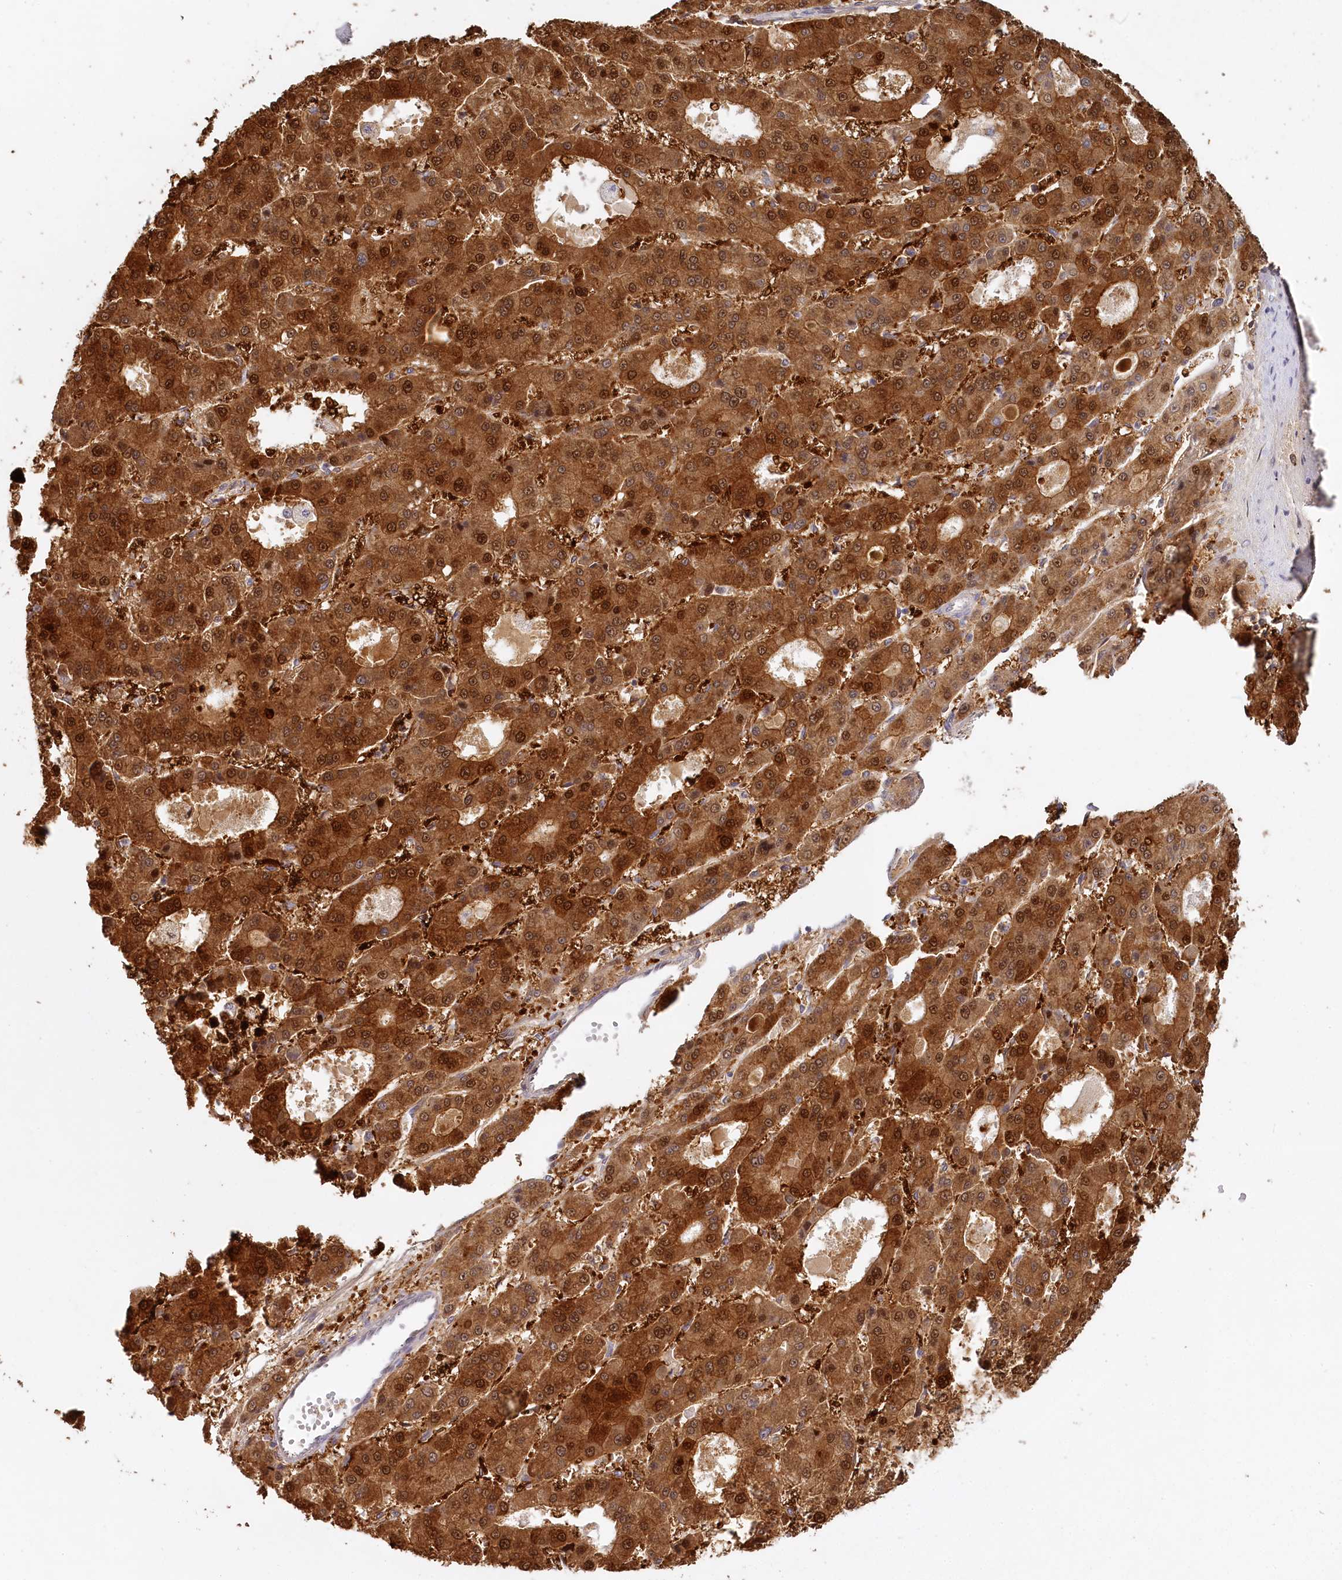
{"staining": {"intensity": "strong", "quantity": ">75%", "location": "cytoplasmic/membranous,nuclear"}, "tissue": "liver cancer", "cell_type": "Tumor cells", "image_type": "cancer", "snomed": [{"axis": "morphology", "description": "Carcinoma, Hepatocellular, NOS"}, {"axis": "topography", "description": "Liver"}], "caption": "High-magnification brightfield microscopy of hepatocellular carcinoma (liver) stained with DAB (3,3'-diaminobenzidine) (brown) and counterstained with hematoxylin (blue). tumor cells exhibit strong cytoplasmic/membranous and nuclear staining is seen in about>75% of cells.", "gene": "HPD", "patient": {"sex": "male", "age": 70}}